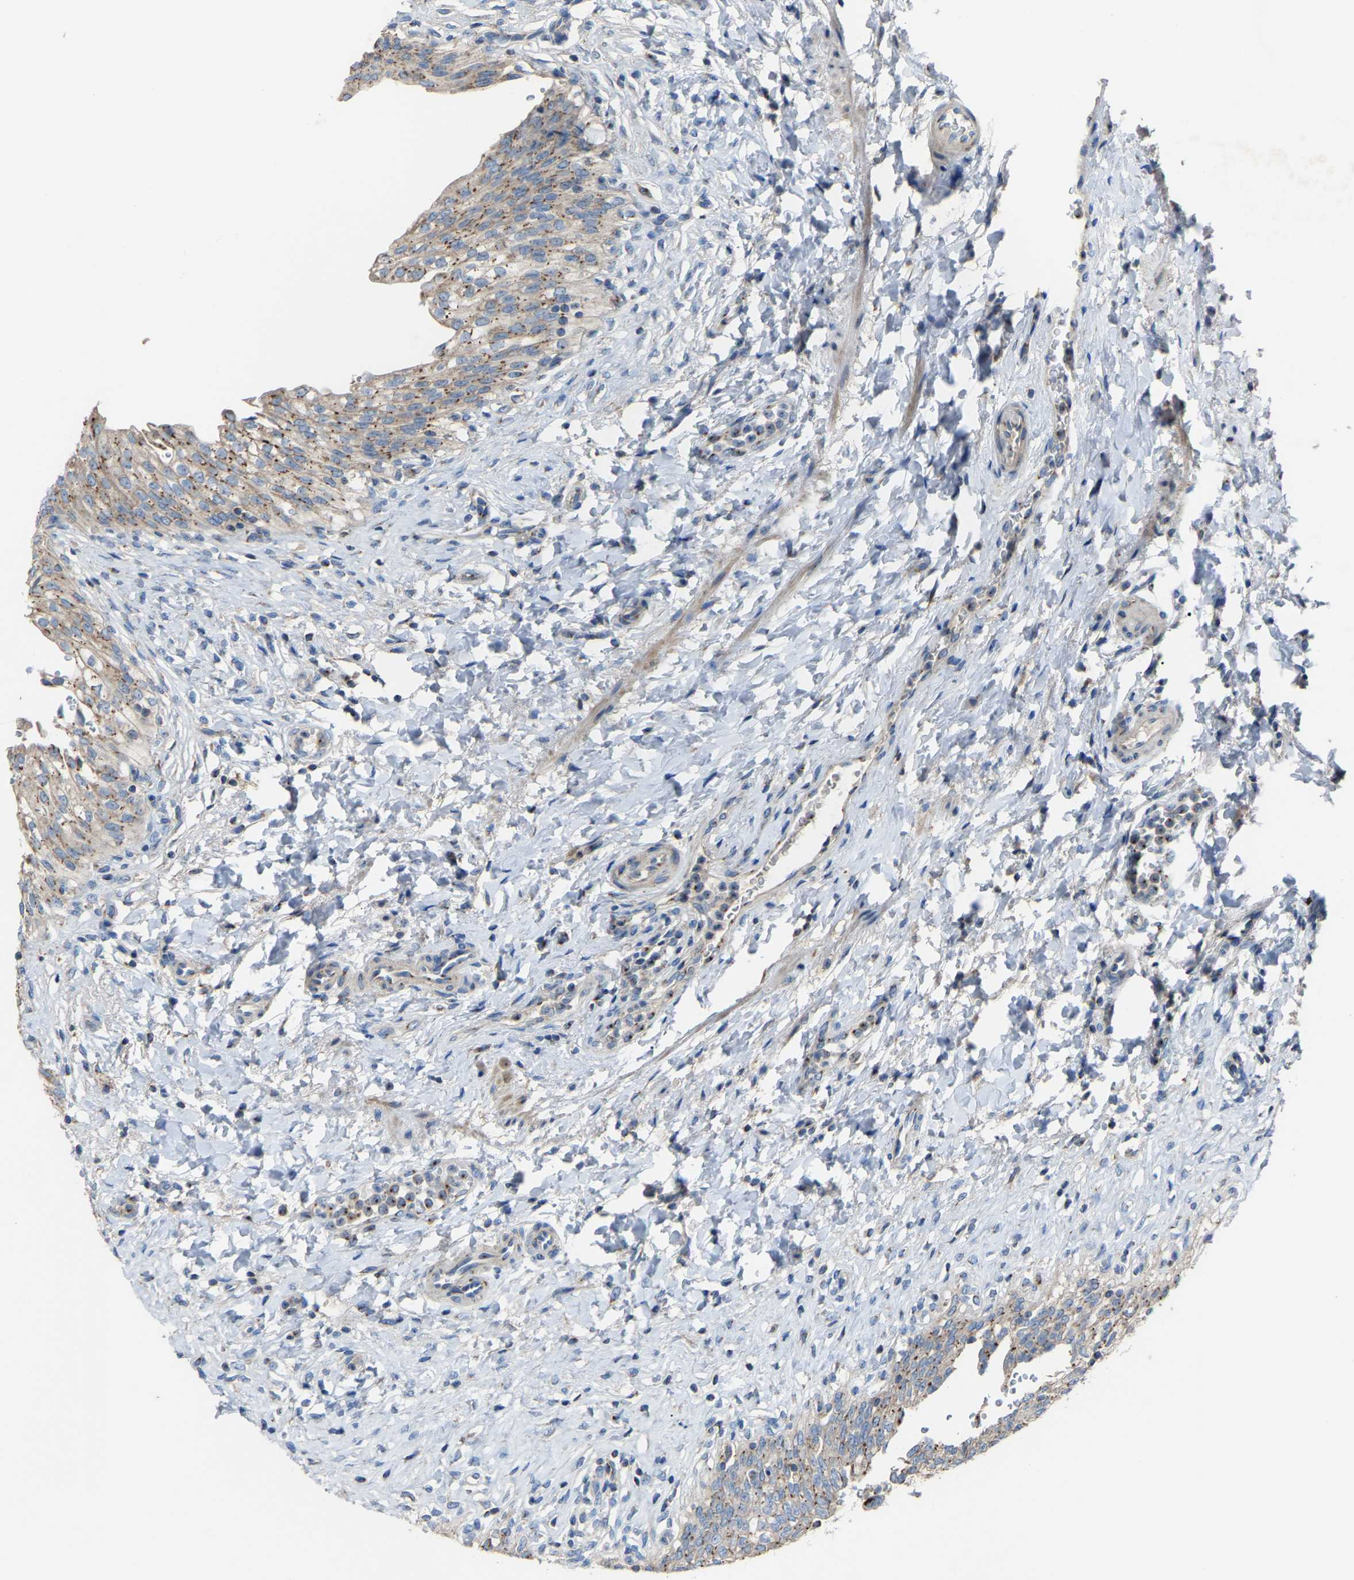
{"staining": {"intensity": "moderate", "quantity": ">75%", "location": "cytoplasmic/membranous"}, "tissue": "urinary bladder", "cell_type": "Urothelial cells", "image_type": "normal", "snomed": [{"axis": "morphology", "description": "Urothelial carcinoma, High grade"}, {"axis": "topography", "description": "Urinary bladder"}], "caption": "Immunohistochemistry (IHC) (DAB) staining of unremarkable human urinary bladder reveals moderate cytoplasmic/membranous protein positivity in about >75% of urothelial cells.", "gene": "CANT1", "patient": {"sex": "male", "age": 46}}